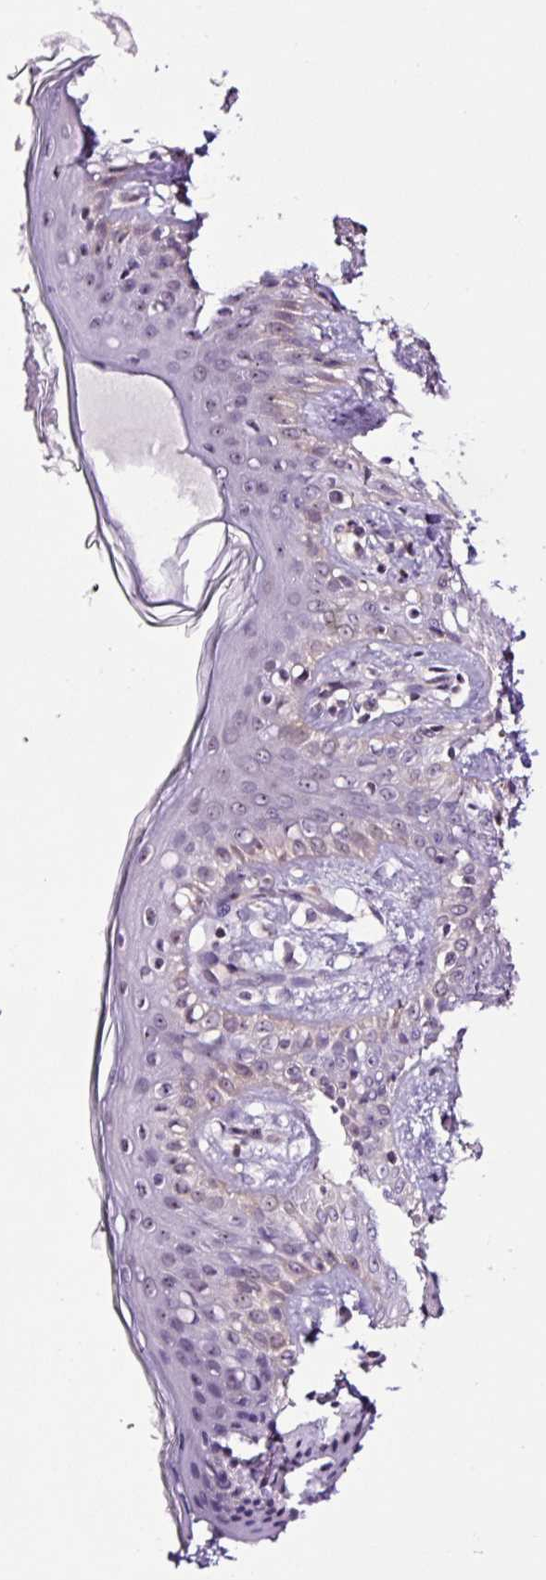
{"staining": {"intensity": "weak", "quantity": ">75%", "location": "cytoplasmic/membranous,nuclear"}, "tissue": "skin", "cell_type": "Fibroblasts", "image_type": "normal", "snomed": [{"axis": "morphology", "description": "Normal tissue, NOS"}, {"axis": "topography", "description": "Skin"}], "caption": "An immunohistochemistry (IHC) photomicrograph of benign tissue is shown. Protein staining in brown highlights weak cytoplasmic/membranous,nuclear positivity in skin within fibroblasts.", "gene": "NOM1", "patient": {"sex": "male", "age": 16}}